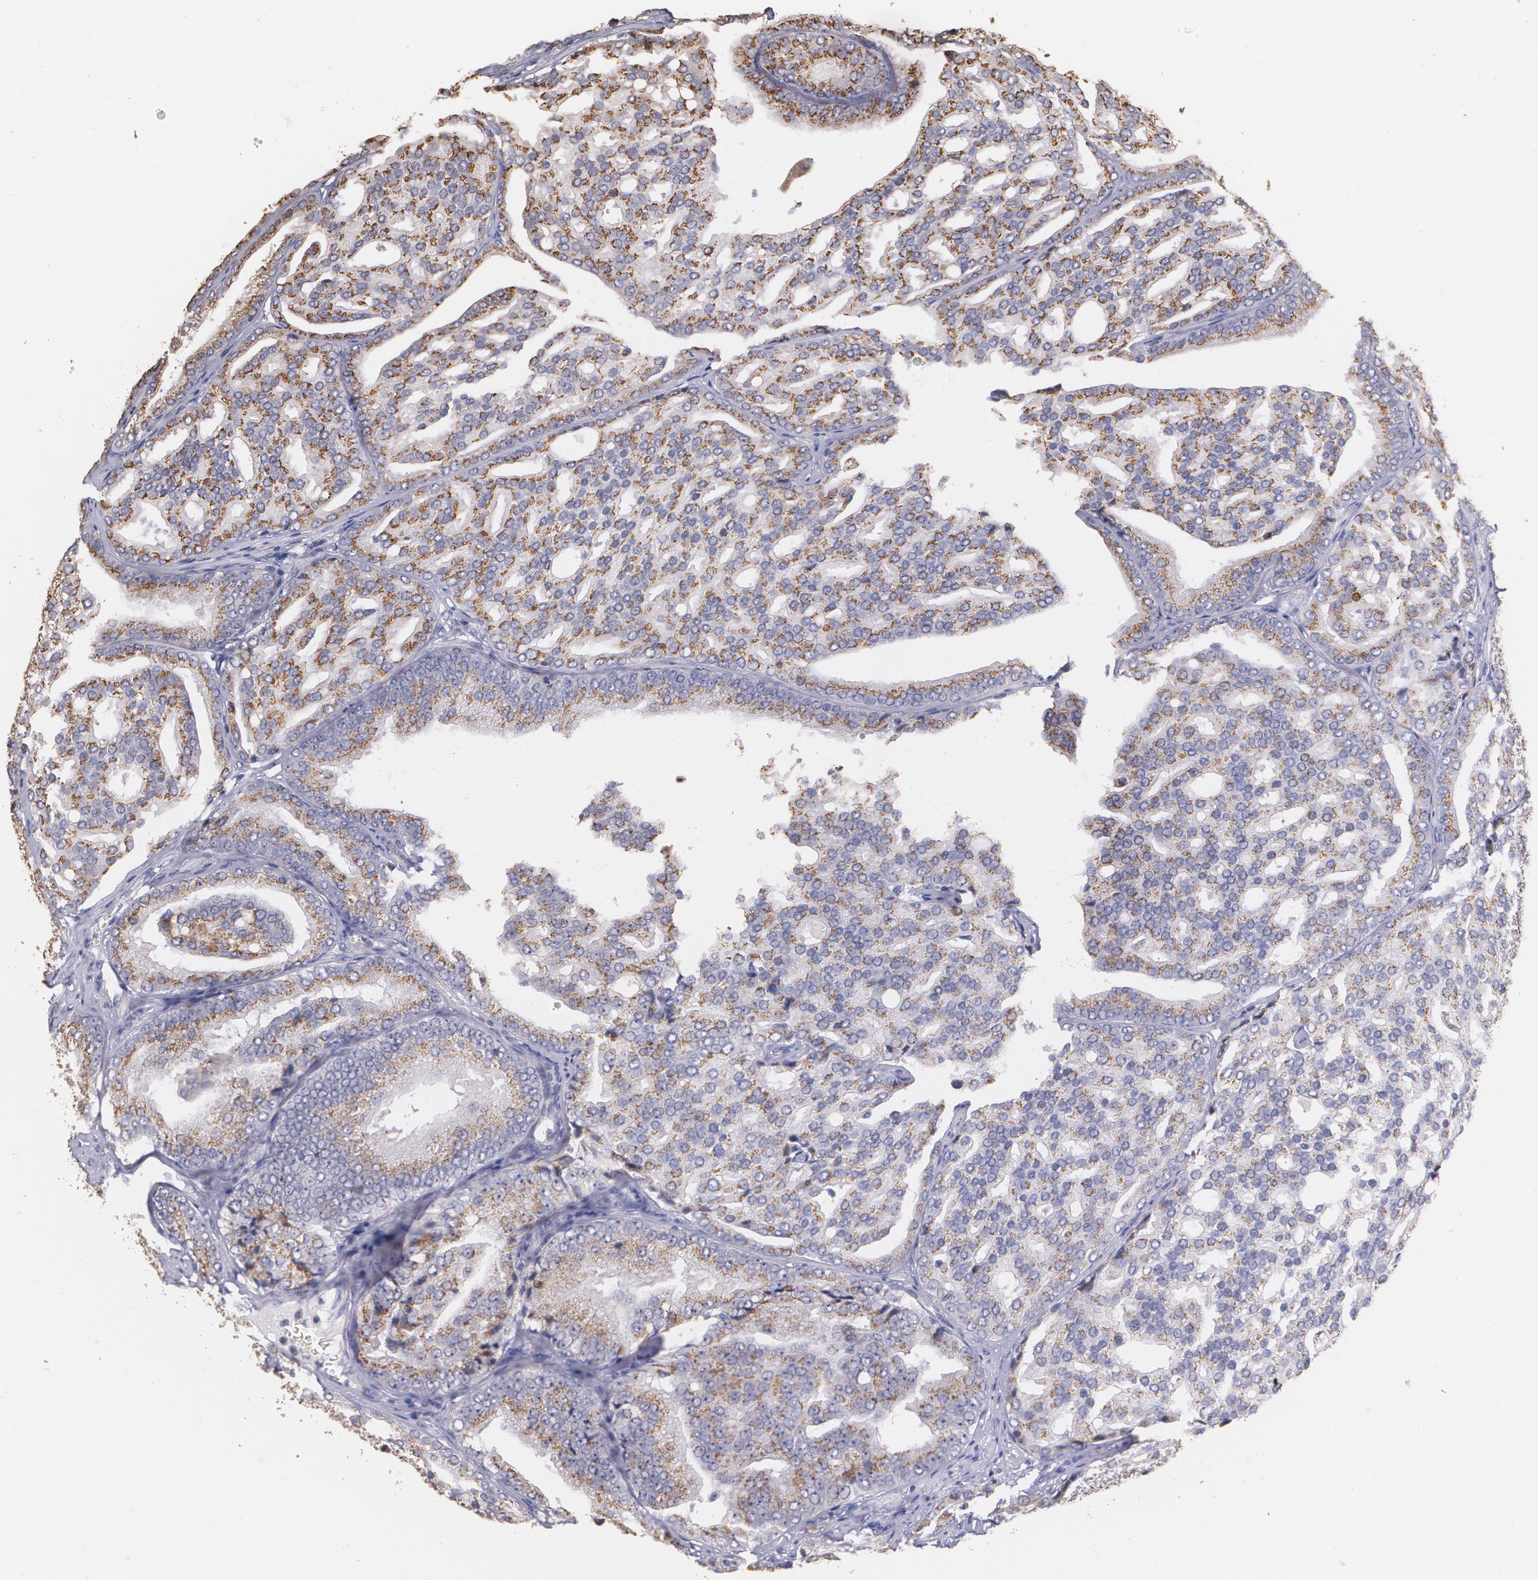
{"staining": {"intensity": "moderate", "quantity": ">75%", "location": "cytoplasmic/membranous"}, "tissue": "prostate cancer", "cell_type": "Tumor cells", "image_type": "cancer", "snomed": [{"axis": "morphology", "description": "Adenocarcinoma, High grade"}, {"axis": "topography", "description": "Prostate"}], "caption": "IHC photomicrograph of neoplastic tissue: human prostate cancer stained using IHC reveals medium levels of moderate protein expression localized specifically in the cytoplasmic/membranous of tumor cells, appearing as a cytoplasmic/membranous brown color.", "gene": "ATF3", "patient": {"sex": "male", "age": 64}}